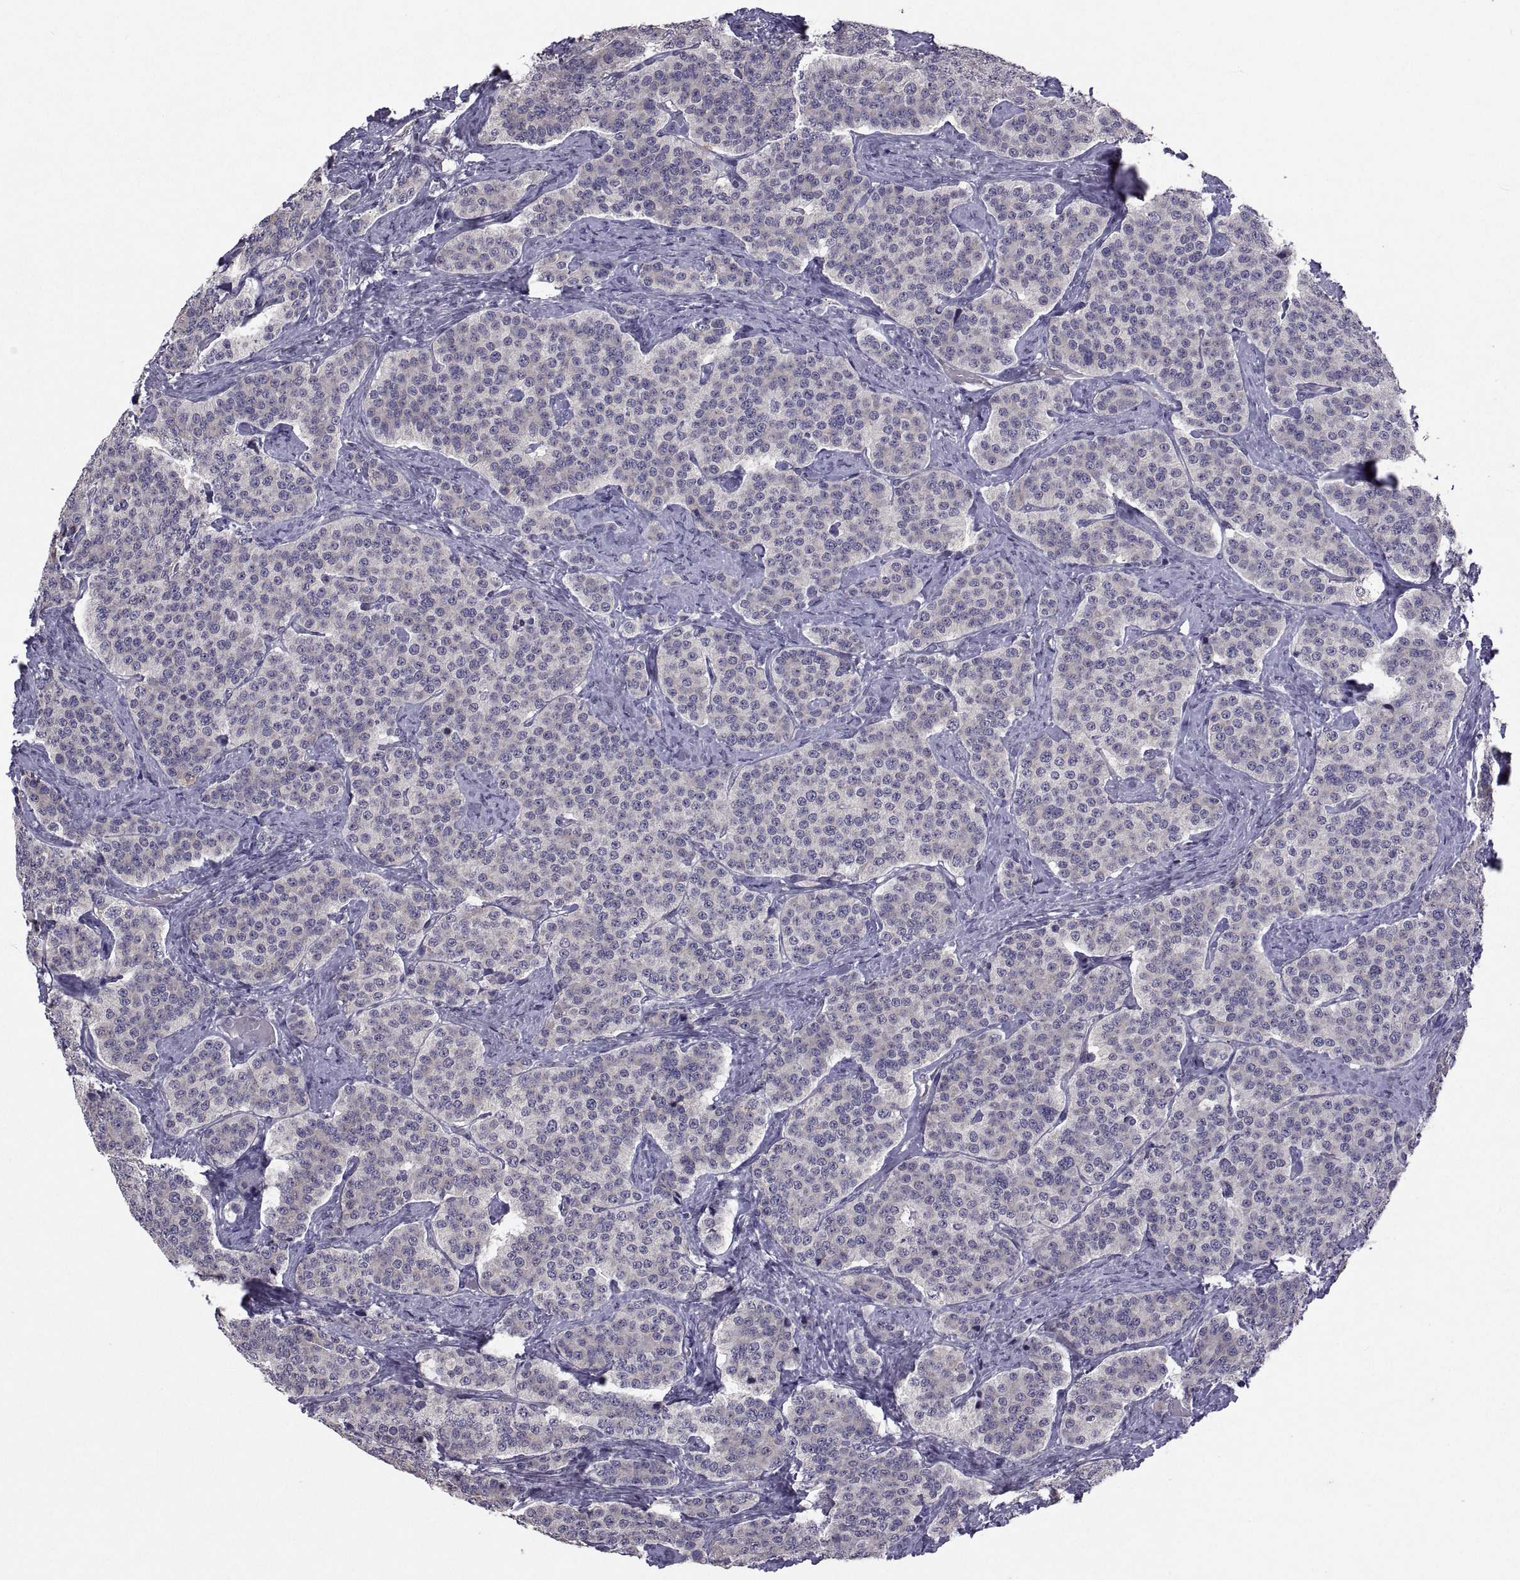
{"staining": {"intensity": "negative", "quantity": "none", "location": "none"}, "tissue": "carcinoid", "cell_type": "Tumor cells", "image_type": "cancer", "snomed": [{"axis": "morphology", "description": "Carcinoid, malignant, NOS"}, {"axis": "topography", "description": "Small intestine"}], "caption": "This is an immunohistochemistry (IHC) photomicrograph of carcinoid. There is no staining in tumor cells.", "gene": "NPTX2", "patient": {"sex": "female", "age": 58}}